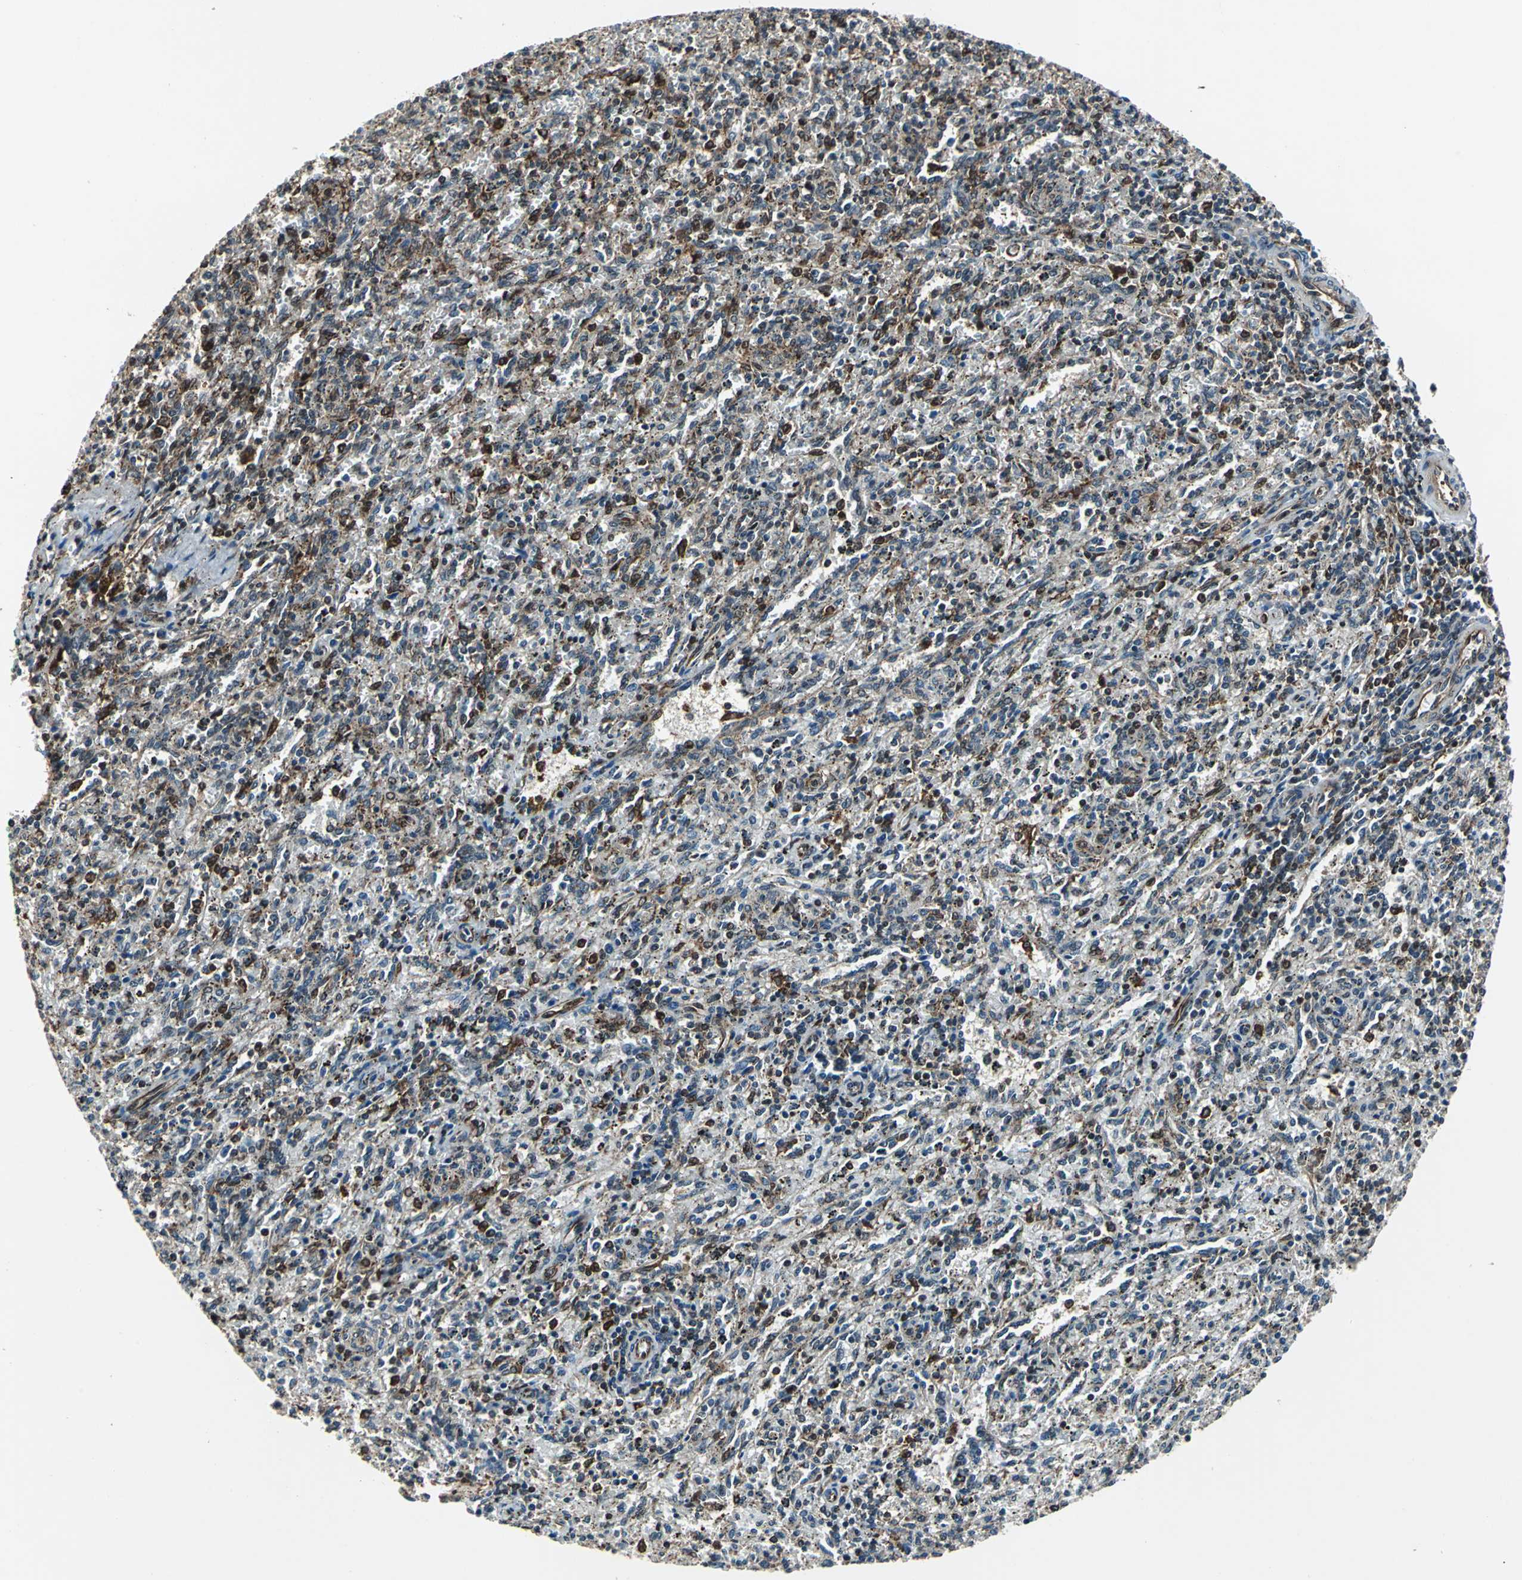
{"staining": {"intensity": "strong", "quantity": "25%-75%", "location": "cytoplasmic/membranous"}, "tissue": "spleen", "cell_type": "Cells in red pulp", "image_type": "normal", "snomed": [{"axis": "morphology", "description": "Normal tissue, NOS"}, {"axis": "topography", "description": "Spleen"}], "caption": "The immunohistochemical stain shows strong cytoplasmic/membranous staining in cells in red pulp of unremarkable spleen. Ihc stains the protein of interest in brown and the nuclei are stained blue.", "gene": "AATF", "patient": {"sex": "female", "age": 10}}